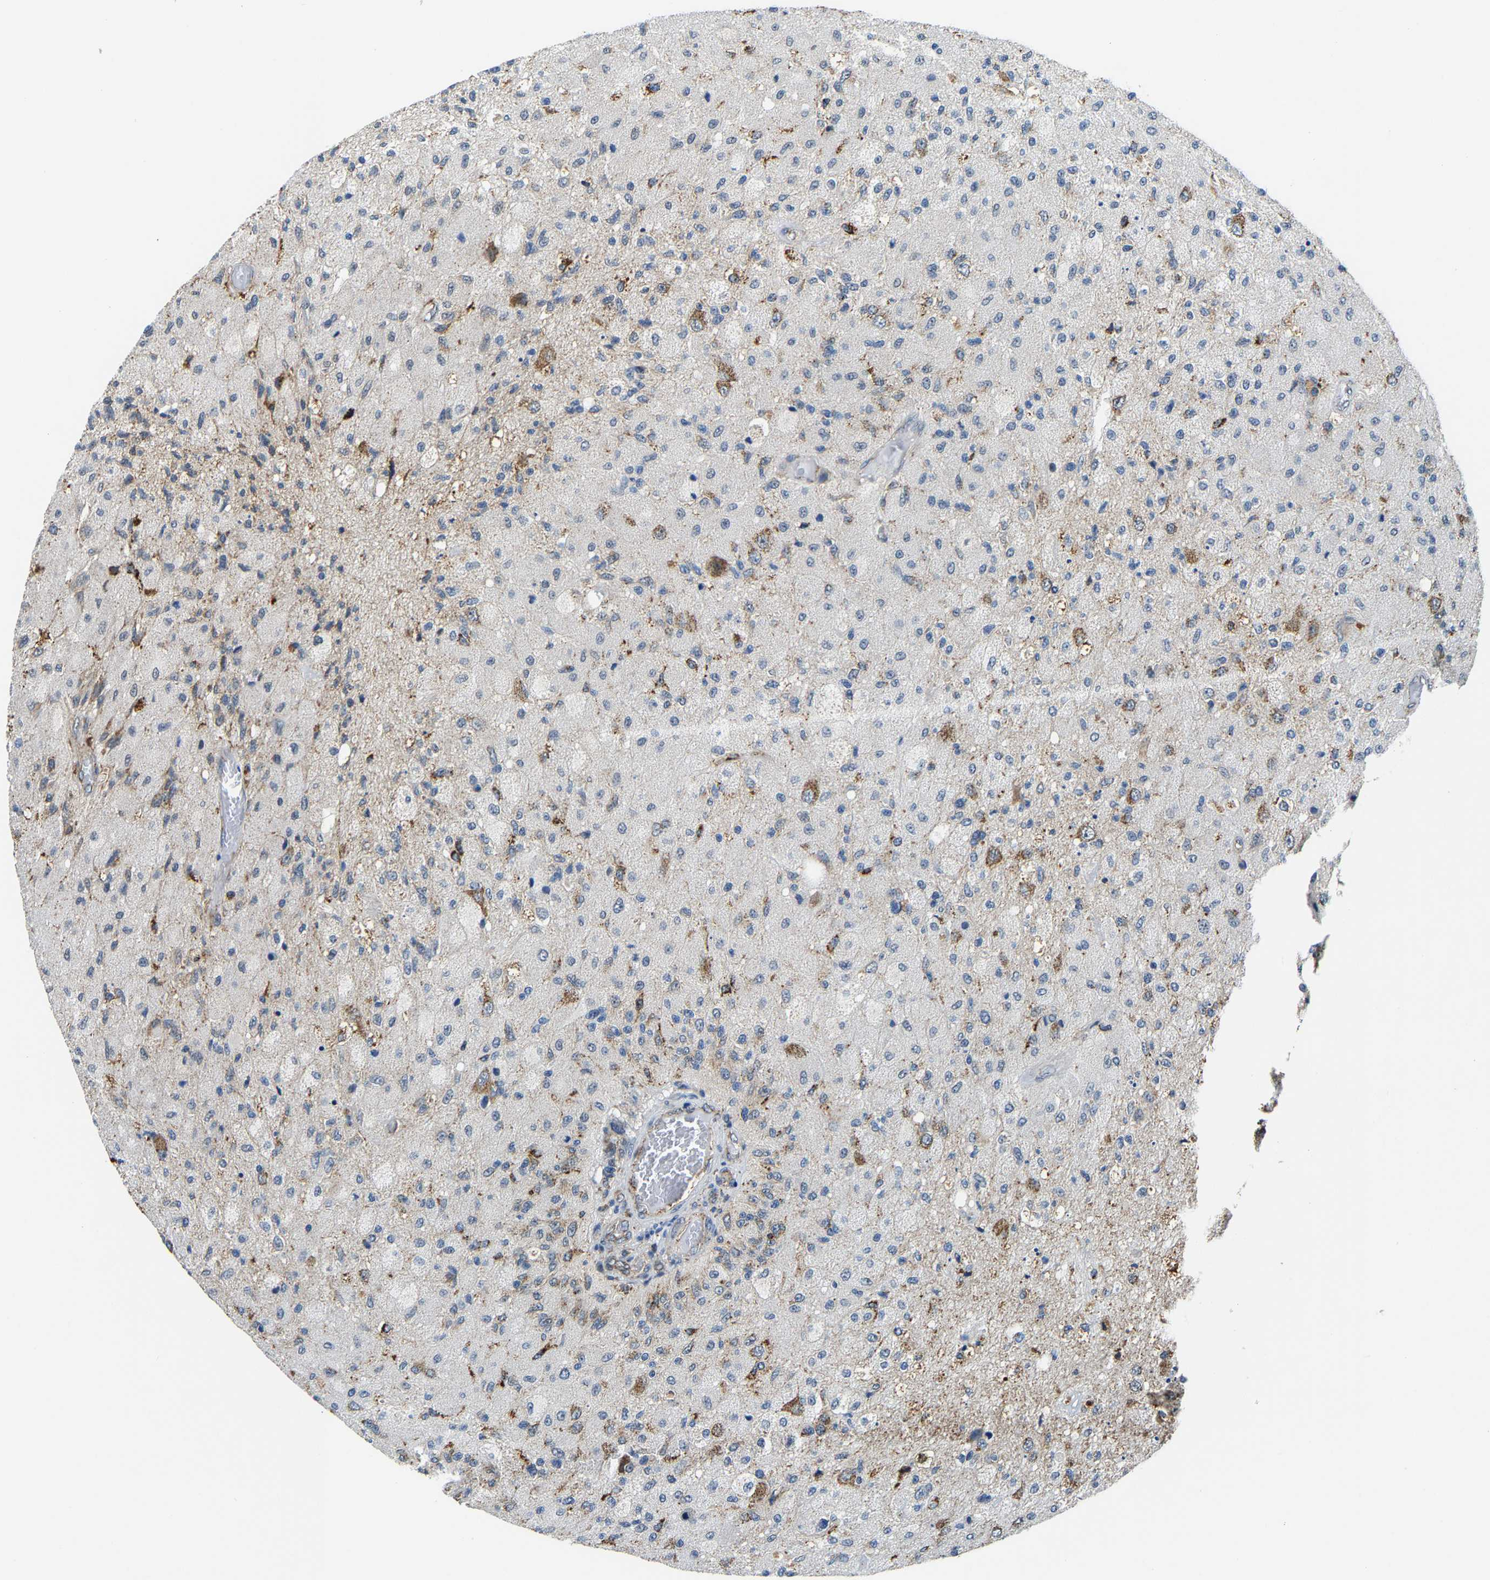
{"staining": {"intensity": "moderate", "quantity": "25%-75%", "location": "cytoplasmic/membranous,nuclear"}, "tissue": "glioma", "cell_type": "Tumor cells", "image_type": "cancer", "snomed": [{"axis": "morphology", "description": "Normal tissue, NOS"}, {"axis": "morphology", "description": "Glioma, malignant, High grade"}, {"axis": "topography", "description": "Cerebral cortex"}], "caption": "Moderate cytoplasmic/membranous and nuclear protein staining is seen in about 25%-75% of tumor cells in glioma.", "gene": "GIMAP7", "patient": {"sex": "male", "age": 77}}